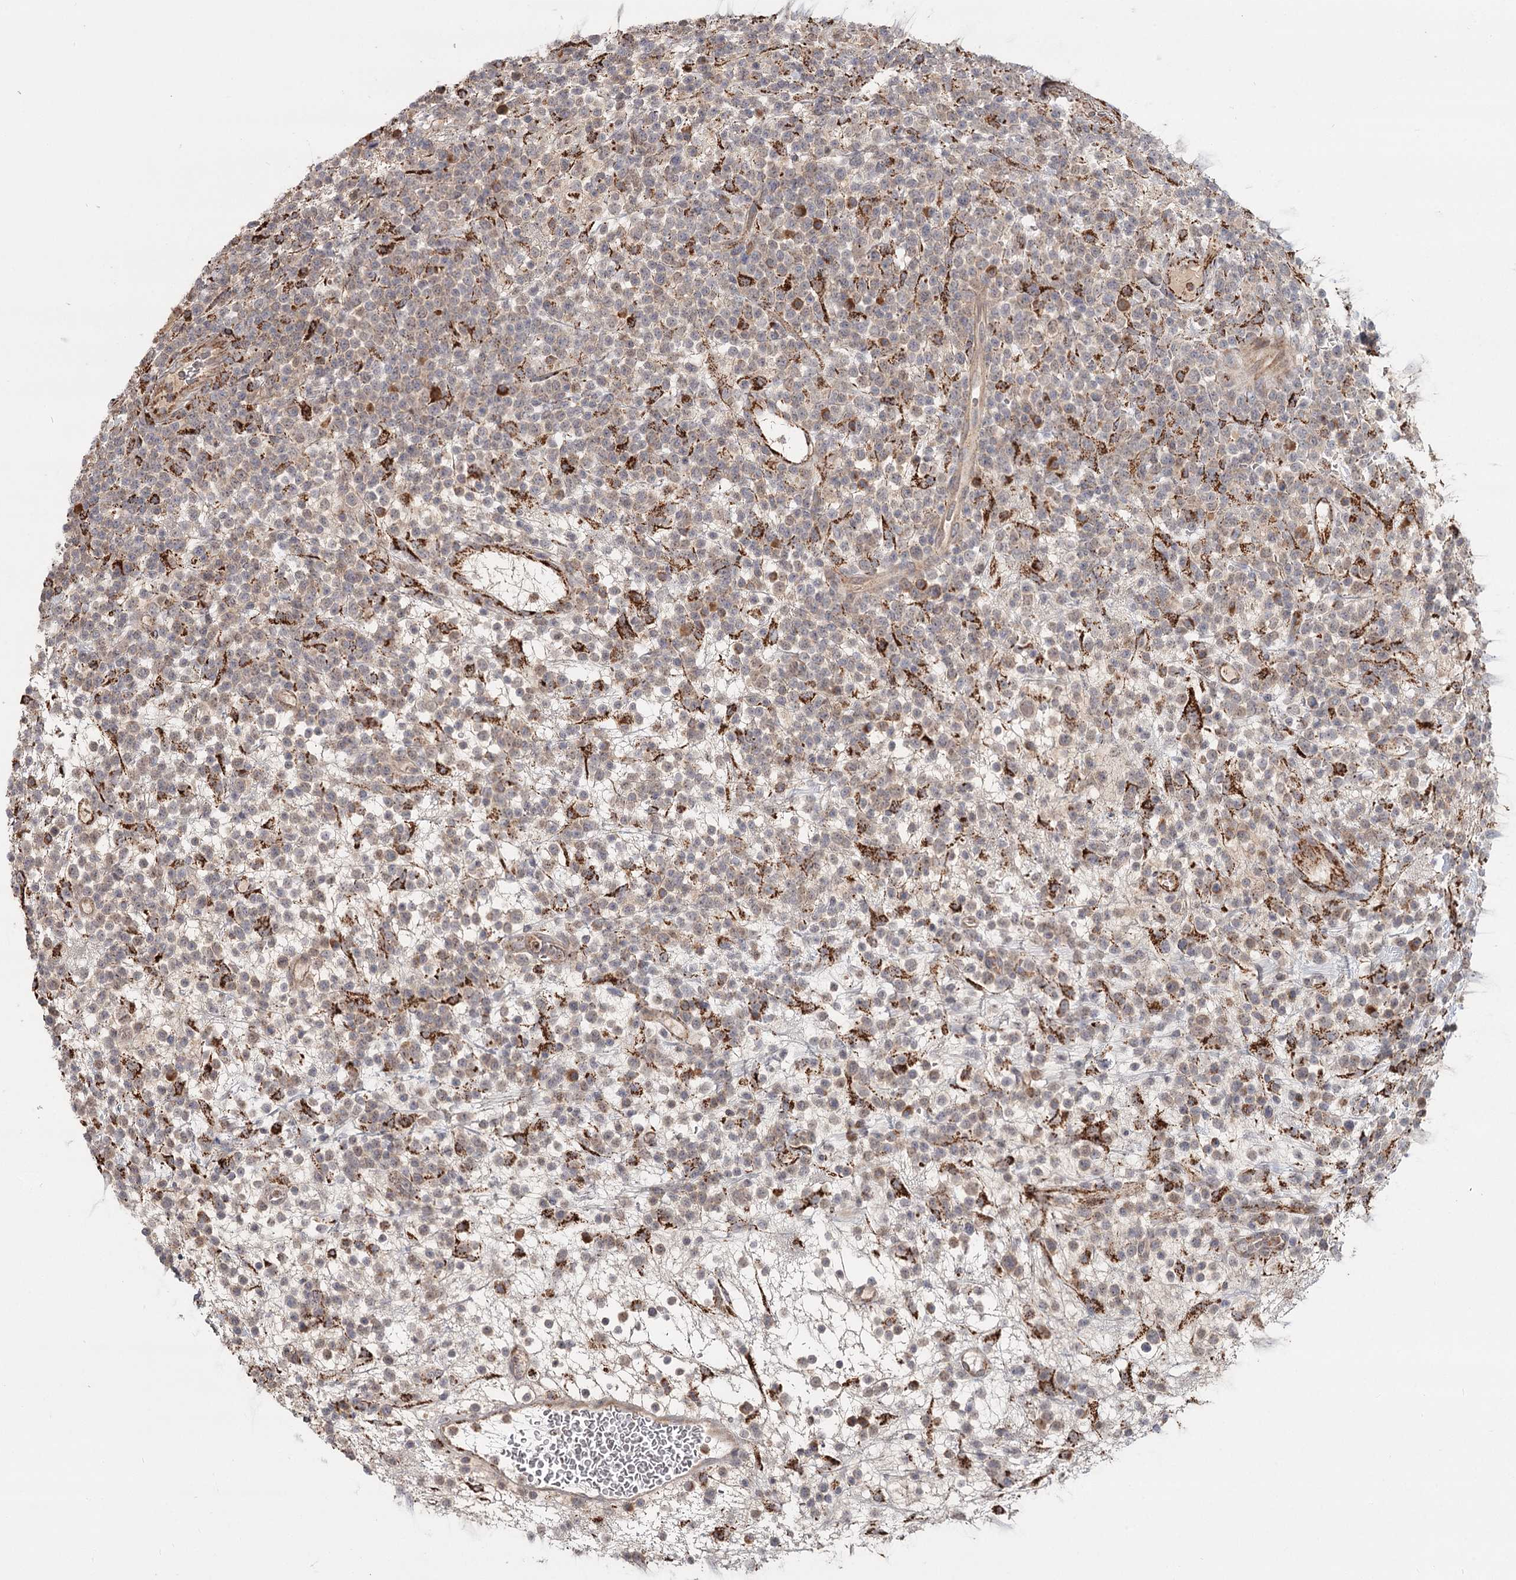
{"staining": {"intensity": "strong", "quantity": "<25%", "location": "cytoplasmic/membranous"}, "tissue": "lymphoma", "cell_type": "Tumor cells", "image_type": "cancer", "snomed": [{"axis": "morphology", "description": "Malignant lymphoma, non-Hodgkin's type, High grade"}, {"axis": "topography", "description": "Colon"}], "caption": "Immunohistochemistry (IHC) (DAB (3,3'-diaminobenzidine)) staining of human lymphoma displays strong cytoplasmic/membranous protein staining in about <25% of tumor cells.", "gene": "CDC123", "patient": {"sex": "female", "age": 53}}